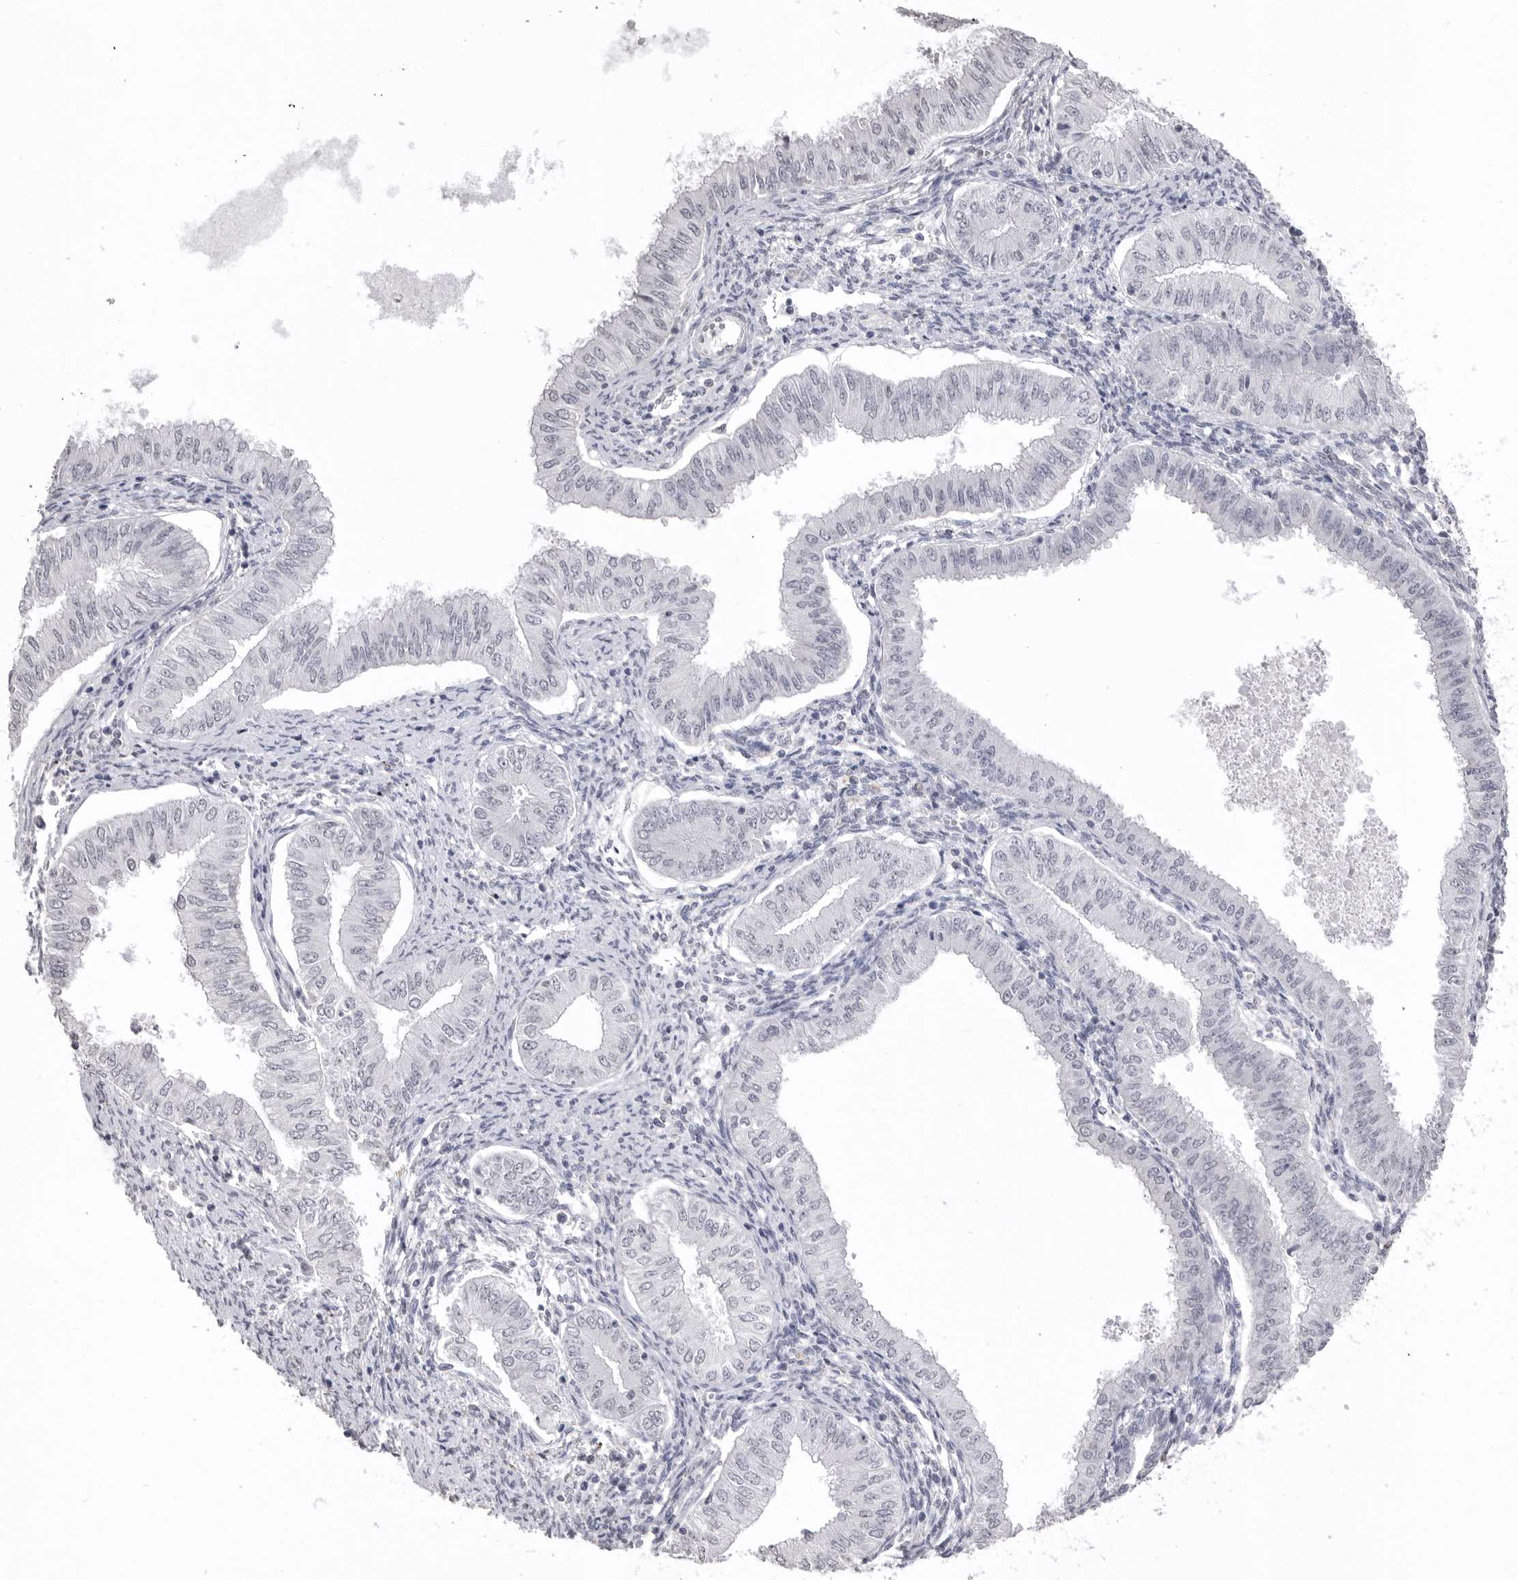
{"staining": {"intensity": "negative", "quantity": "none", "location": "none"}, "tissue": "endometrial cancer", "cell_type": "Tumor cells", "image_type": "cancer", "snomed": [{"axis": "morphology", "description": "Normal tissue, NOS"}, {"axis": "morphology", "description": "Adenocarcinoma, NOS"}, {"axis": "topography", "description": "Endometrium"}], "caption": "High magnification brightfield microscopy of adenocarcinoma (endometrial) stained with DAB (3,3'-diaminobenzidine) (brown) and counterstained with hematoxylin (blue): tumor cells show no significant staining.", "gene": "ICAM5", "patient": {"sex": "female", "age": 53}}